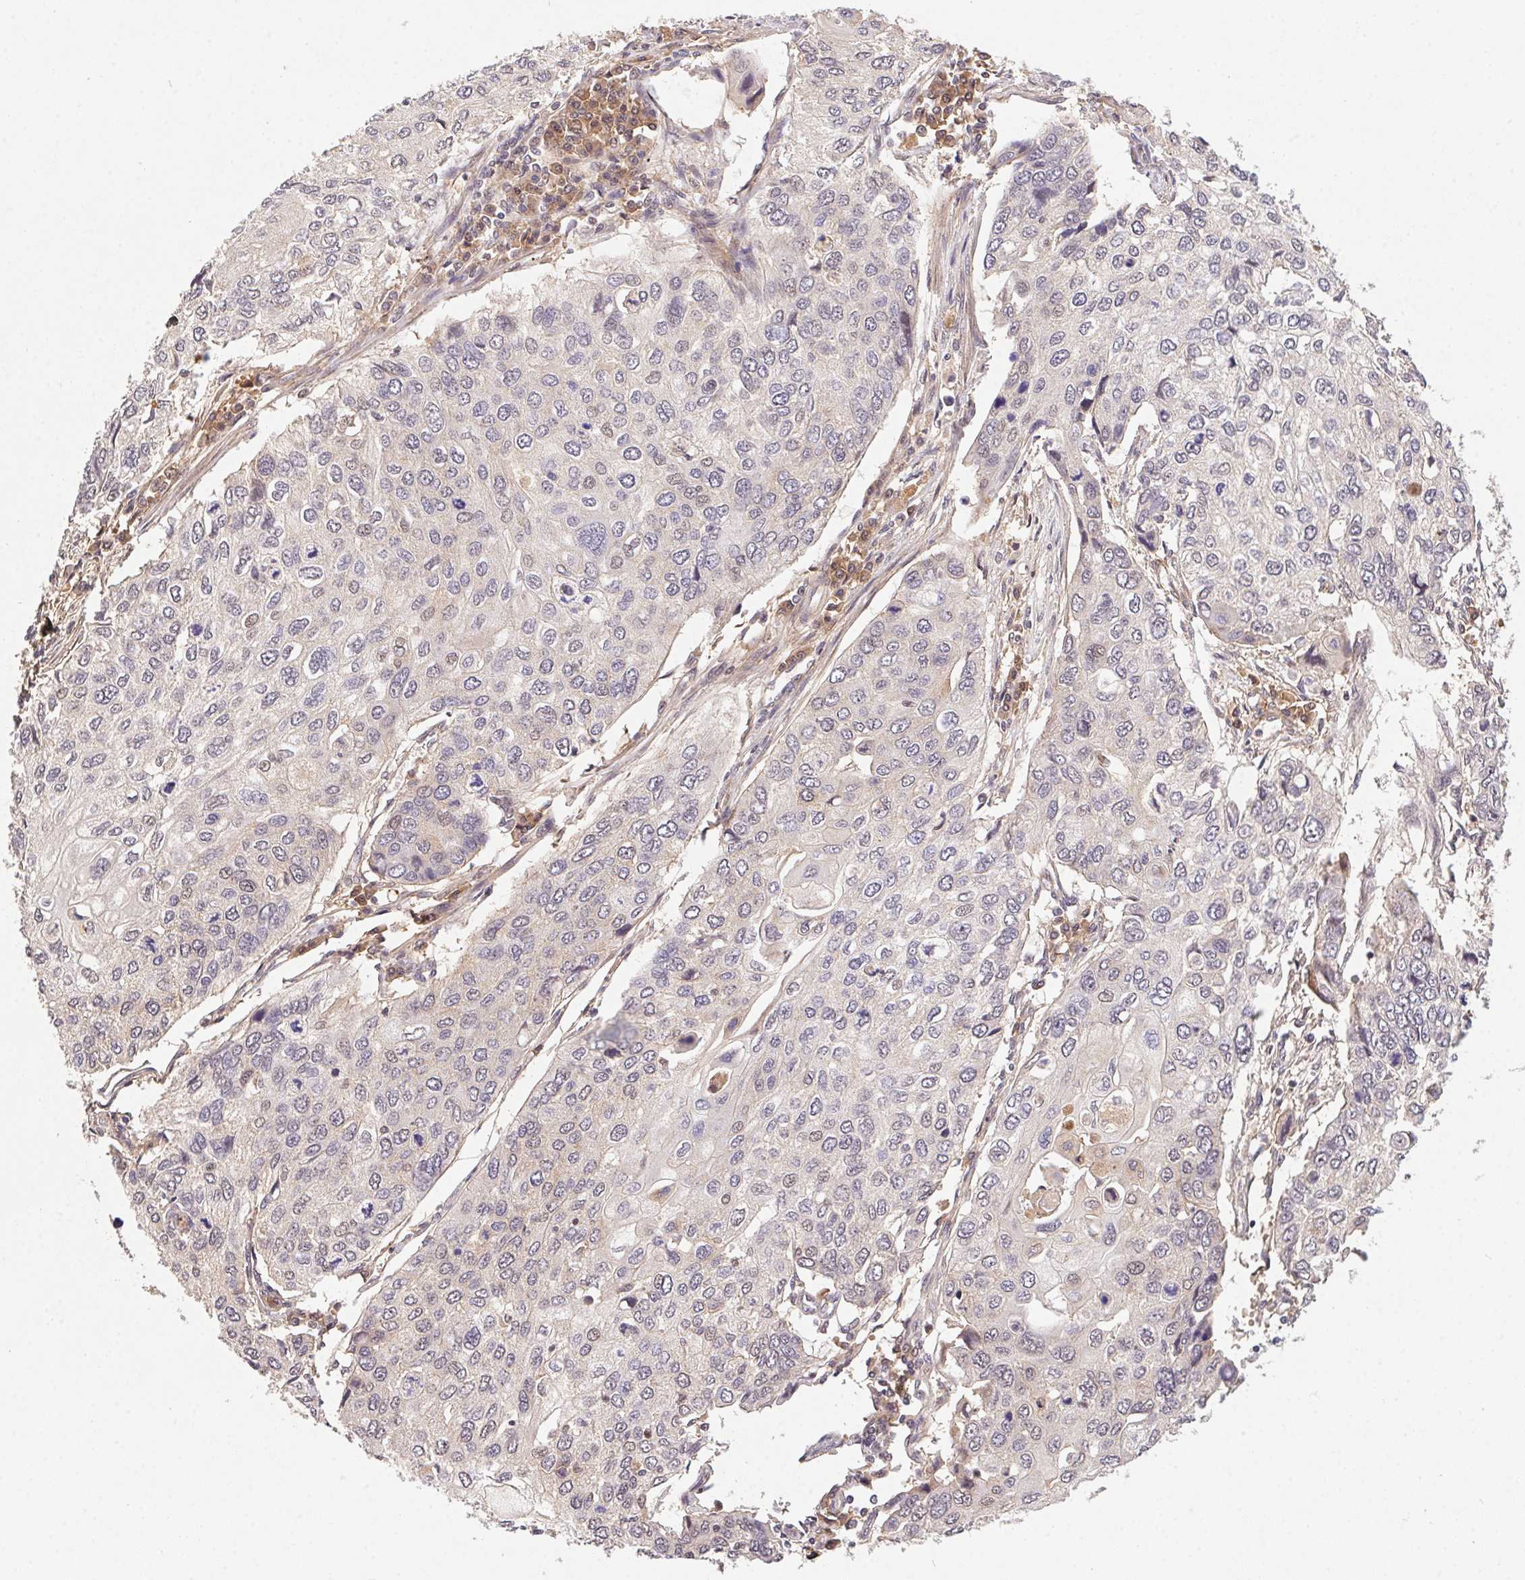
{"staining": {"intensity": "weak", "quantity": "<25%", "location": "nuclear"}, "tissue": "lung cancer", "cell_type": "Tumor cells", "image_type": "cancer", "snomed": [{"axis": "morphology", "description": "Squamous cell carcinoma, NOS"}, {"axis": "morphology", "description": "Squamous cell carcinoma, metastatic, NOS"}, {"axis": "topography", "description": "Lung"}], "caption": "Lung cancer (squamous cell carcinoma) was stained to show a protein in brown. There is no significant staining in tumor cells.", "gene": "SLC52A2", "patient": {"sex": "male", "age": 63}}